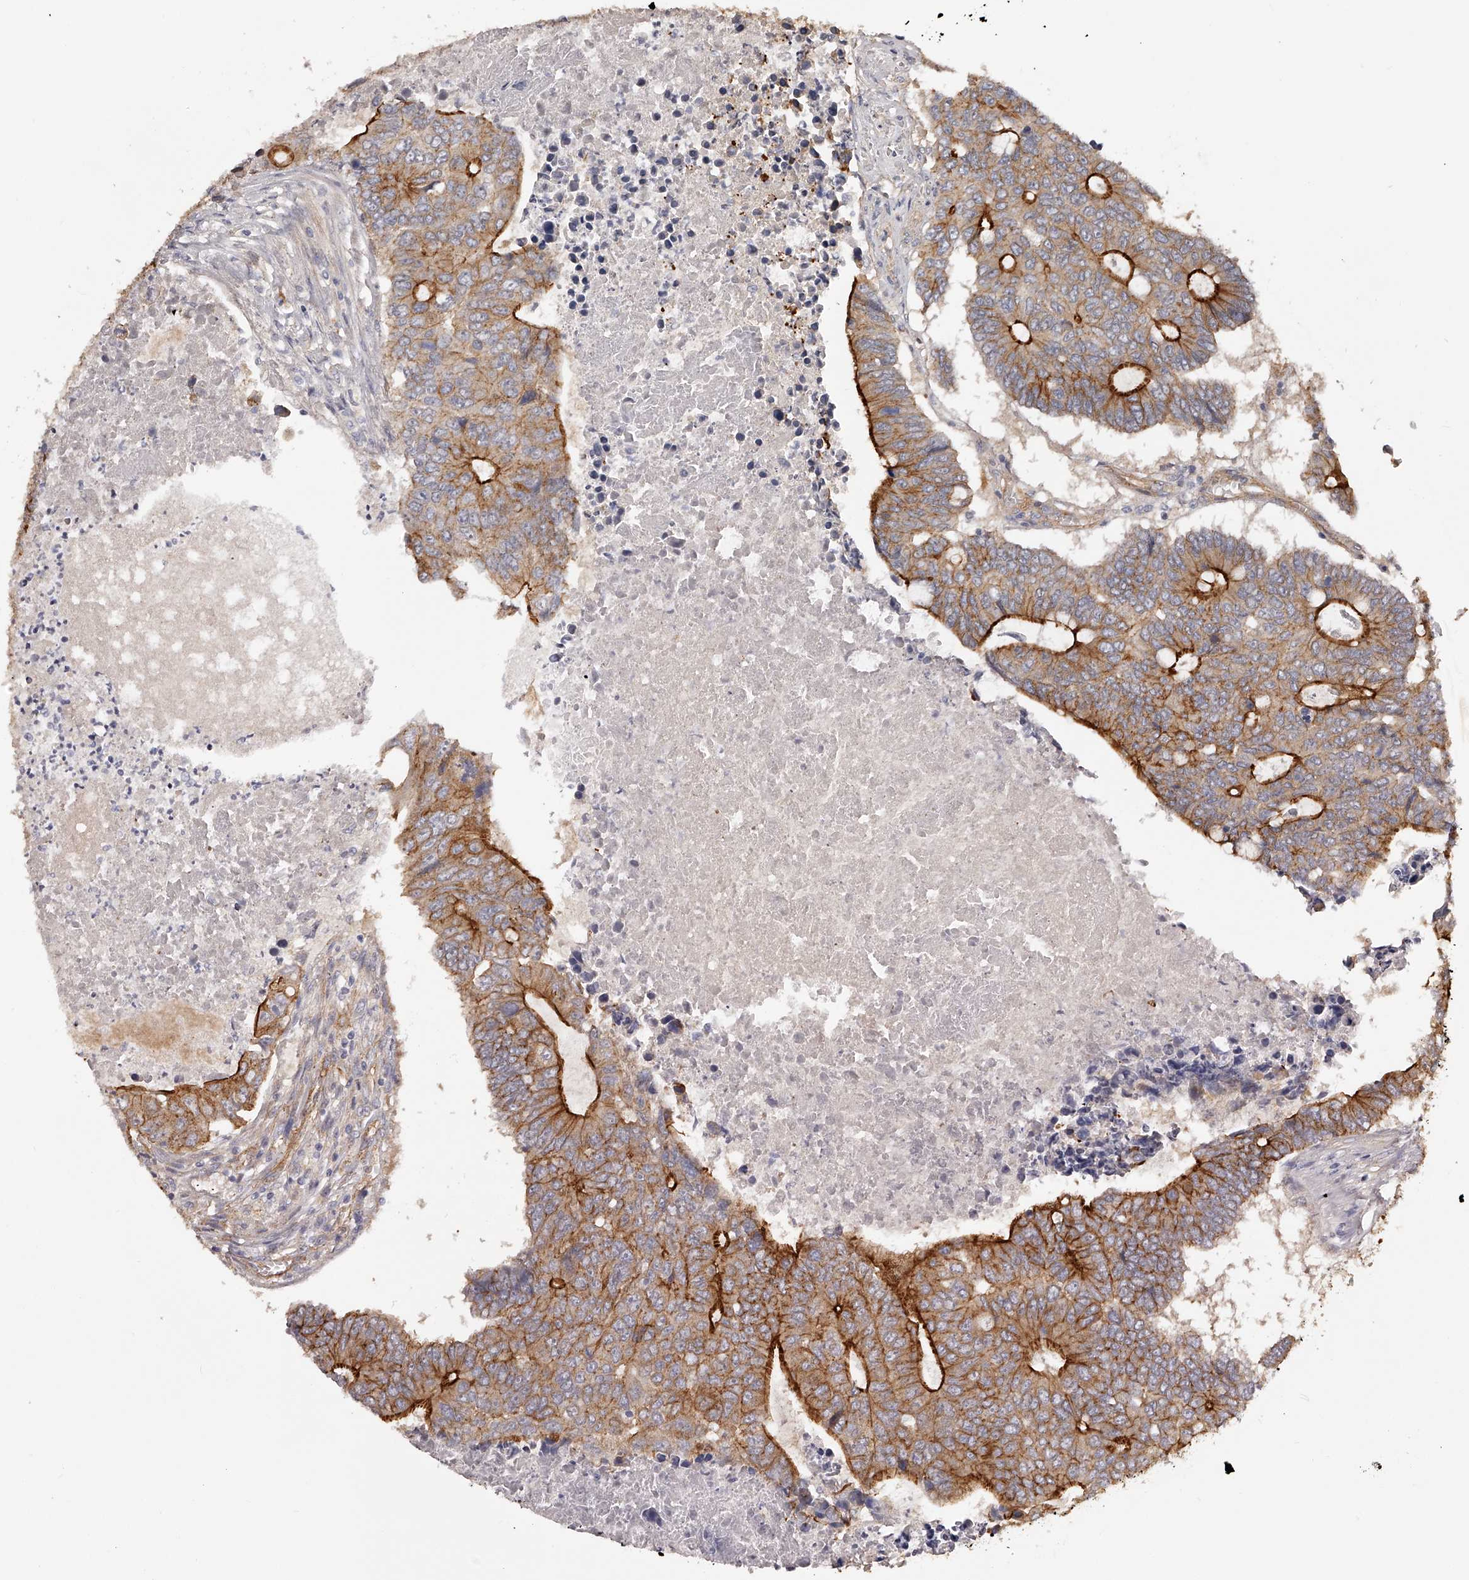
{"staining": {"intensity": "moderate", "quantity": ">75%", "location": "cytoplasmic/membranous"}, "tissue": "colorectal cancer", "cell_type": "Tumor cells", "image_type": "cancer", "snomed": [{"axis": "morphology", "description": "Adenocarcinoma, NOS"}, {"axis": "topography", "description": "Colon"}], "caption": "A medium amount of moderate cytoplasmic/membranous expression is identified in about >75% of tumor cells in colorectal cancer tissue.", "gene": "LTV1", "patient": {"sex": "male", "age": 87}}